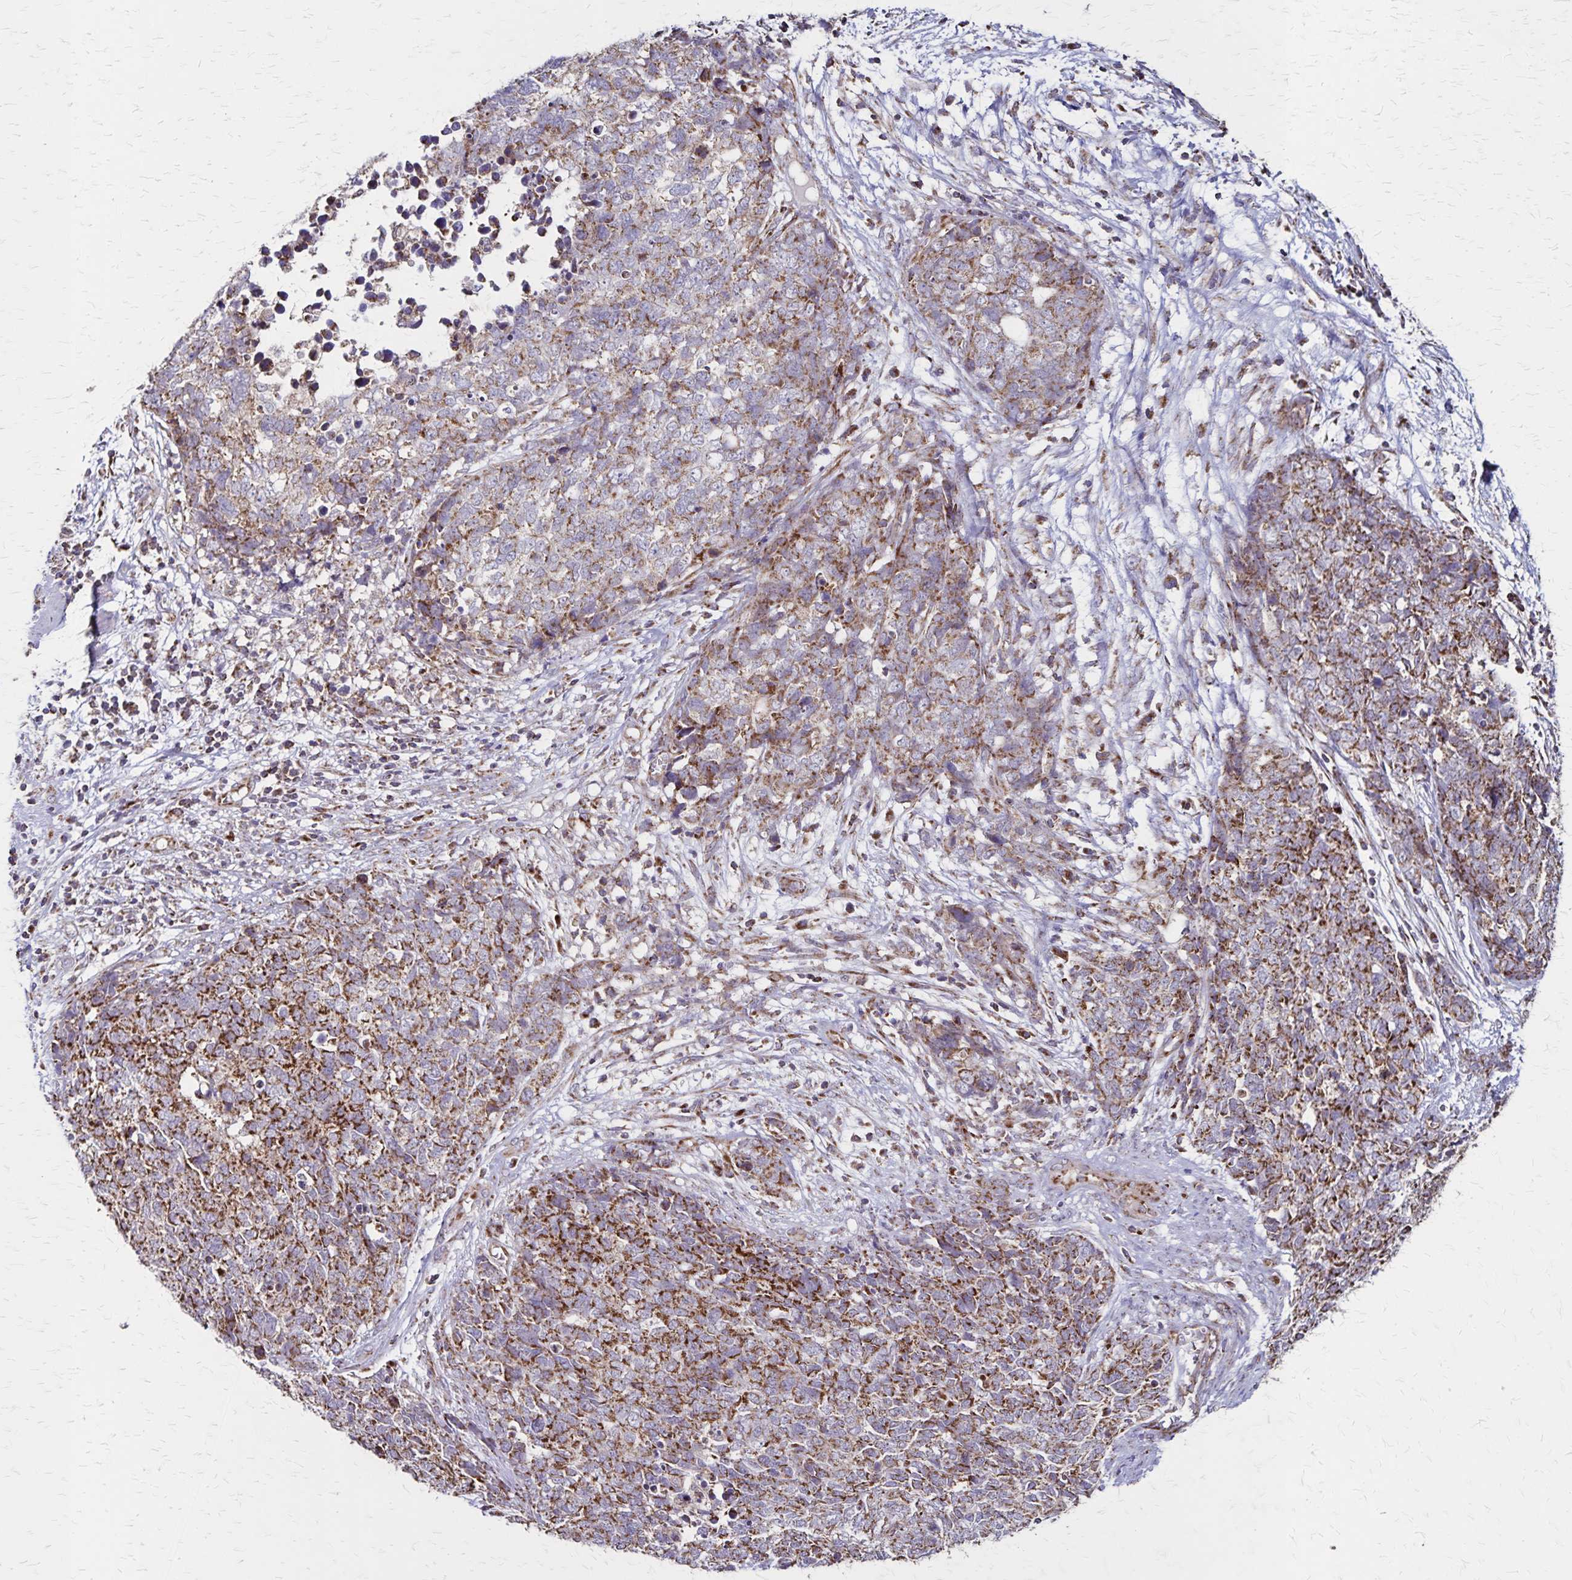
{"staining": {"intensity": "moderate", "quantity": ">75%", "location": "cytoplasmic/membranous"}, "tissue": "cervical cancer", "cell_type": "Tumor cells", "image_type": "cancer", "snomed": [{"axis": "morphology", "description": "Adenocarcinoma, NOS"}, {"axis": "topography", "description": "Cervix"}], "caption": "Immunohistochemical staining of human cervical adenocarcinoma exhibits medium levels of moderate cytoplasmic/membranous positivity in about >75% of tumor cells.", "gene": "NFS1", "patient": {"sex": "female", "age": 63}}